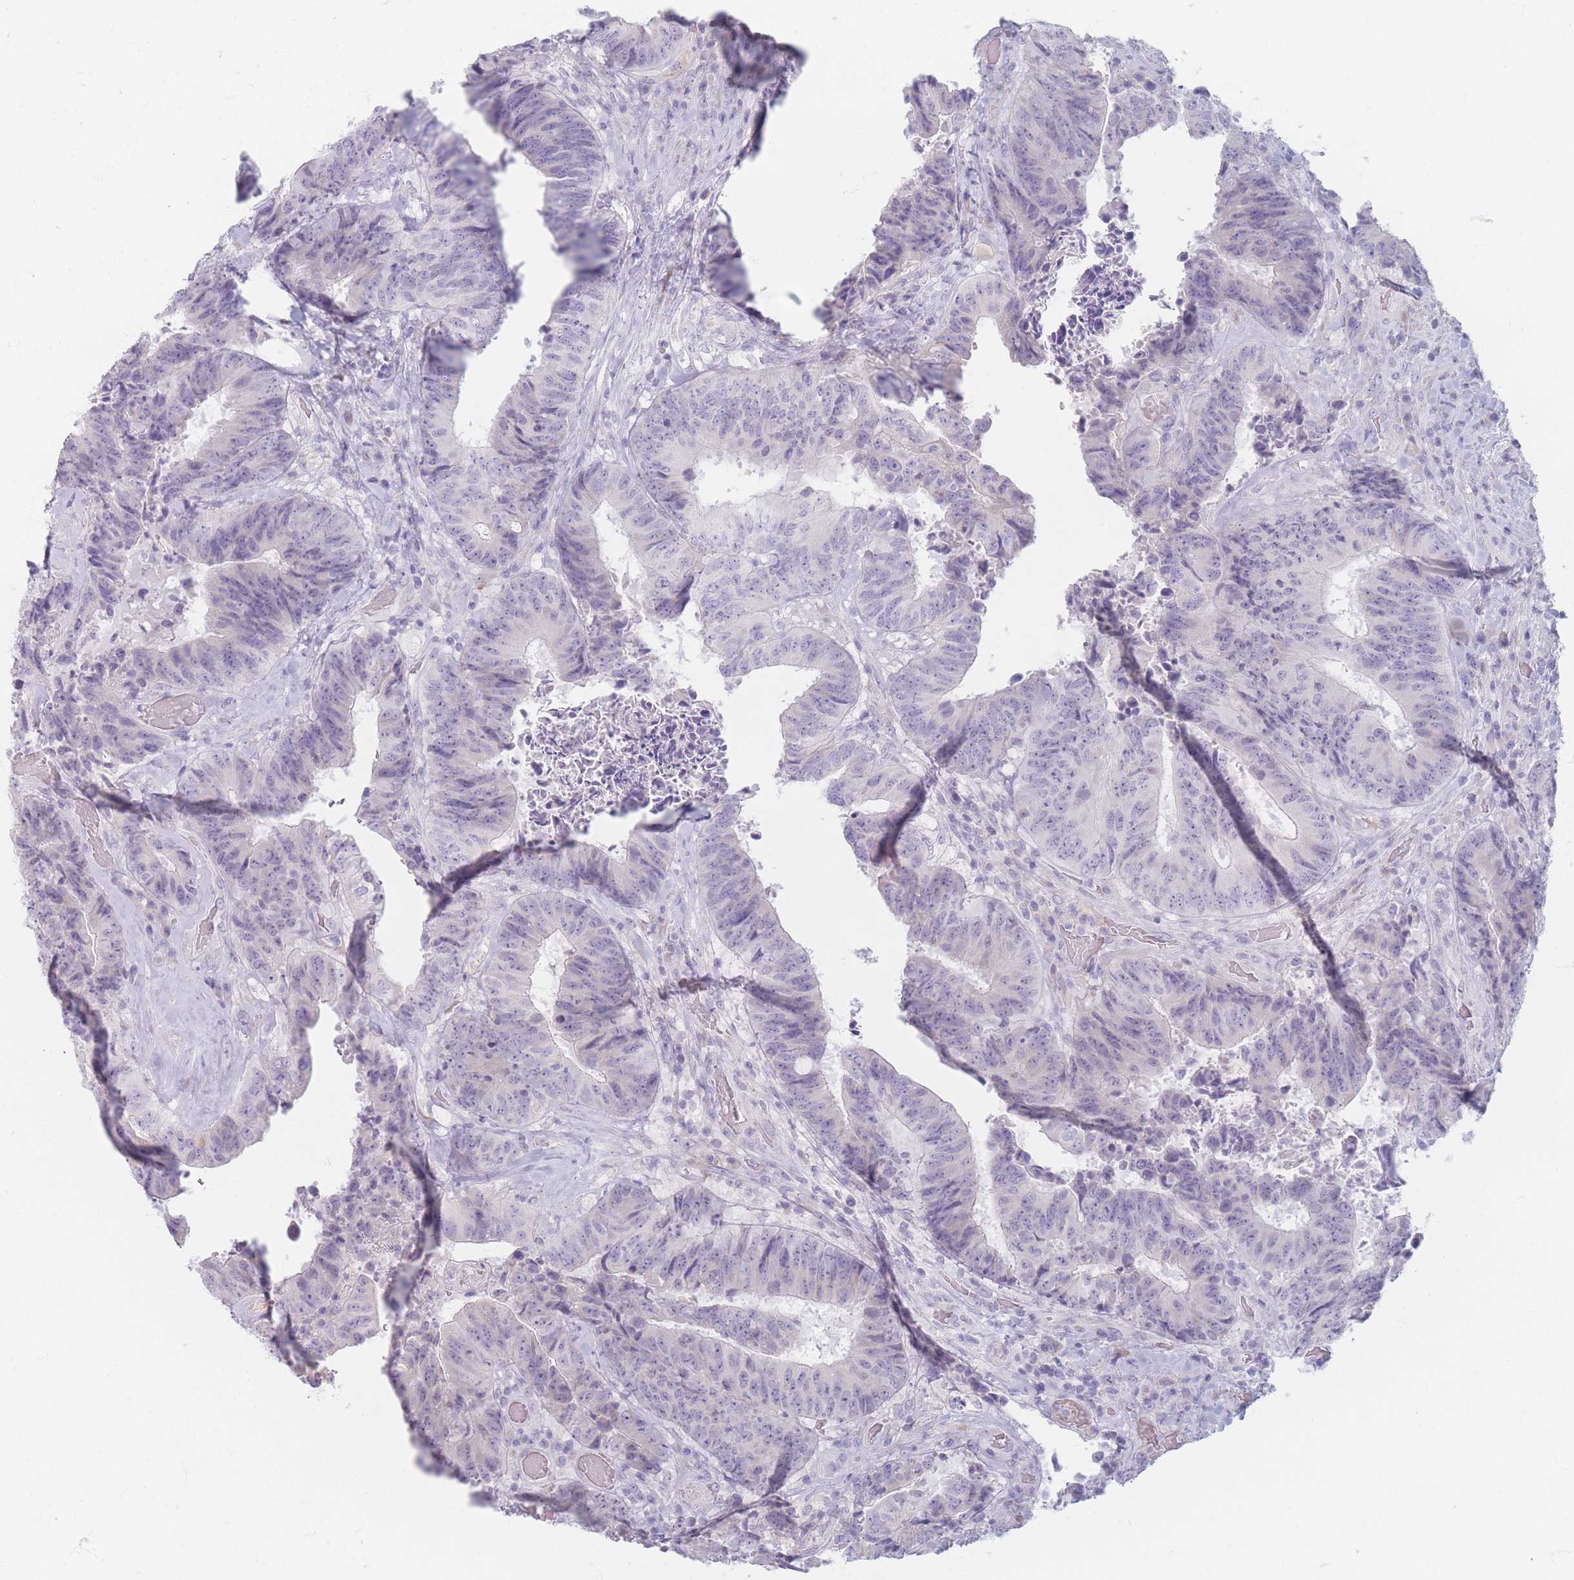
{"staining": {"intensity": "negative", "quantity": "none", "location": "none"}, "tissue": "colorectal cancer", "cell_type": "Tumor cells", "image_type": "cancer", "snomed": [{"axis": "morphology", "description": "Adenocarcinoma, NOS"}, {"axis": "topography", "description": "Rectum"}], "caption": "Tumor cells are negative for brown protein staining in adenocarcinoma (colorectal). (DAB (3,3'-diaminobenzidine) immunohistochemistry with hematoxylin counter stain).", "gene": "PIGM", "patient": {"sex": "male", "age": 72}}